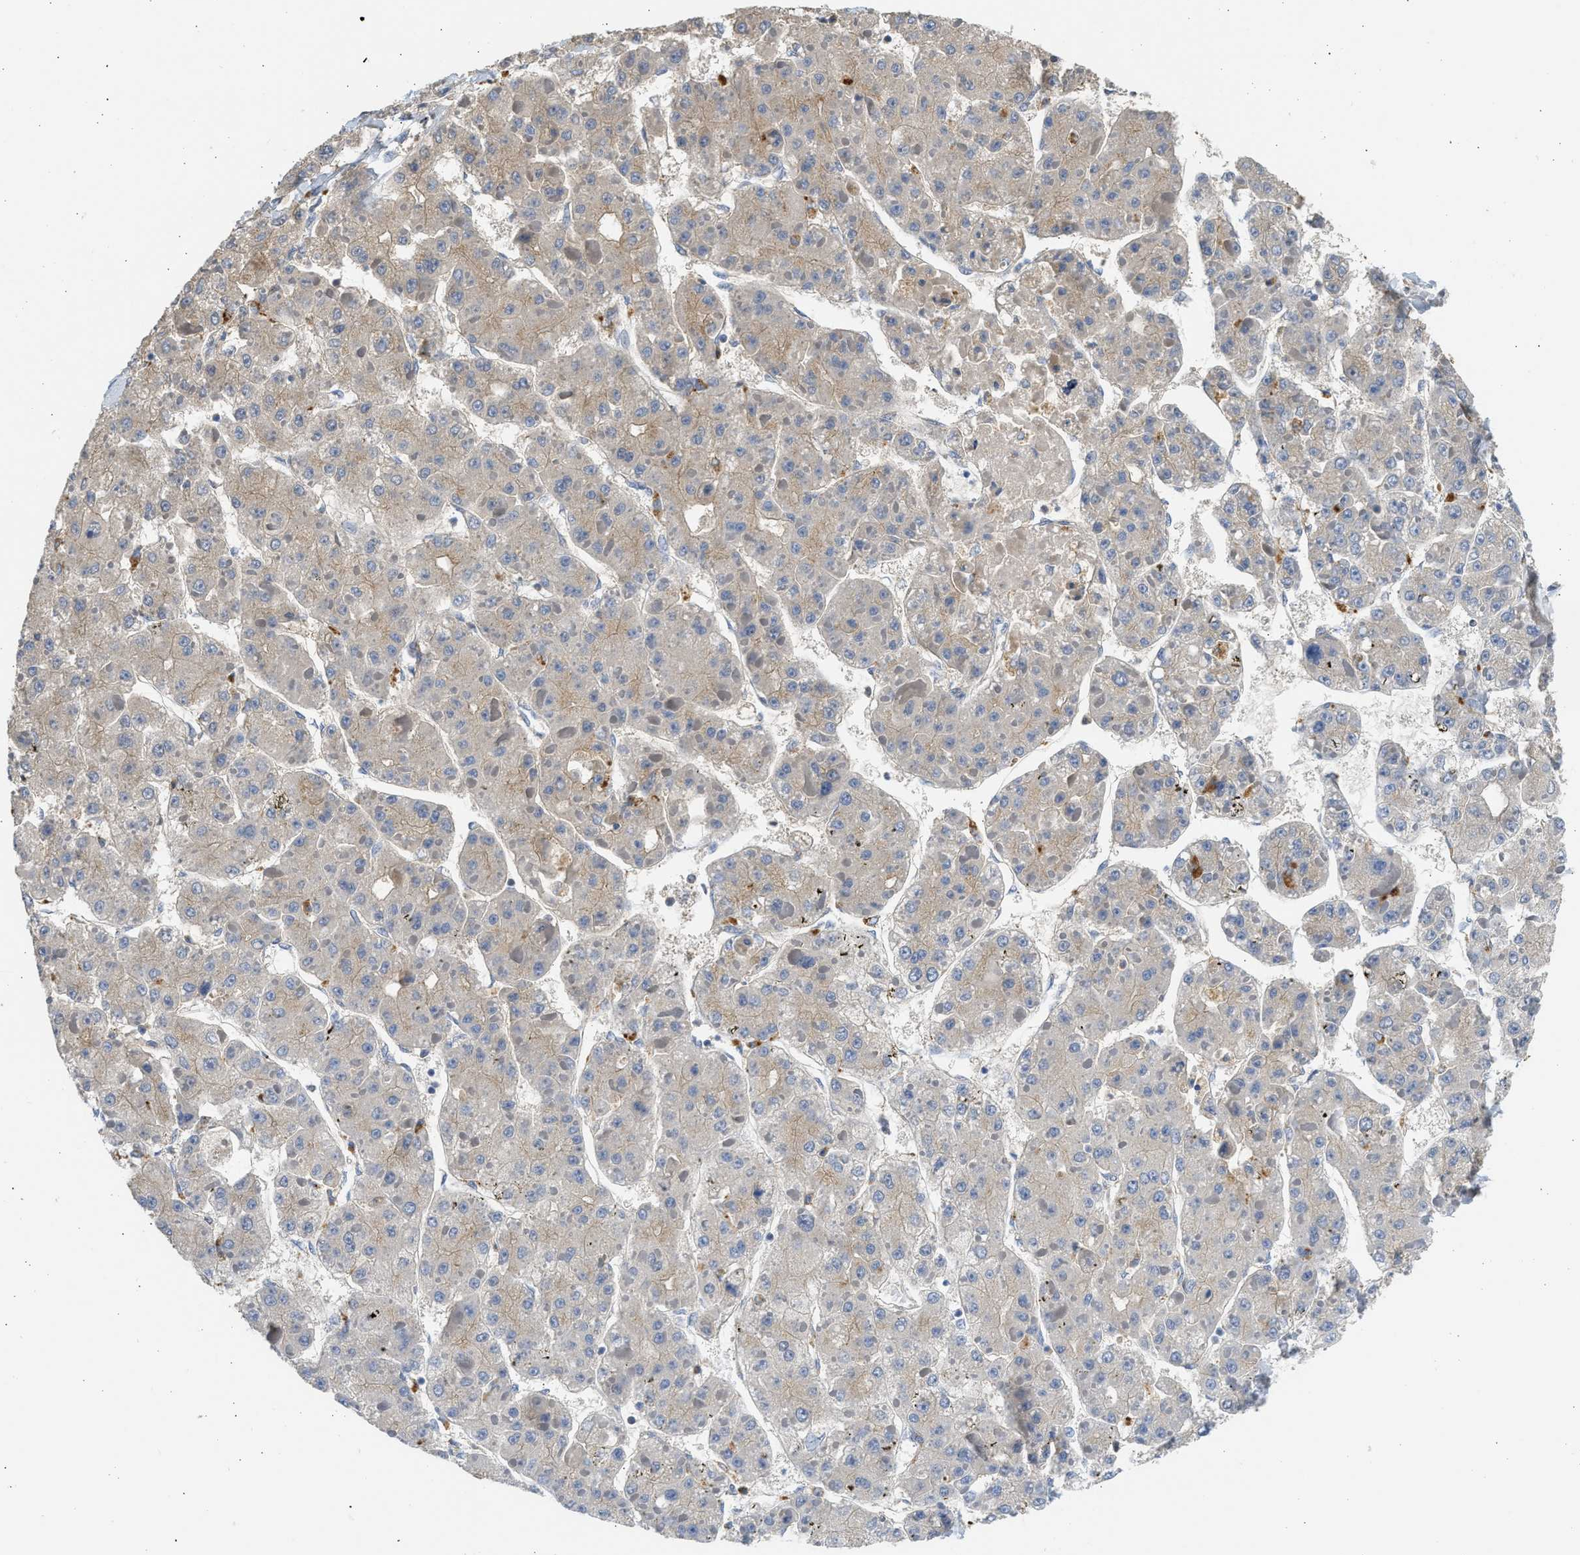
{"staining": {"intensity": "weak", "quantity": ">75%", "location": "cytoplasmic/membranous"}, "tissue": "liver cancer", "cell_type": "Tumor cells", "image_type": "cancer", "snomed": [{"axis": "morphology", "description": "Carcinoma, Hepatocellular, NOS"}, {"axis": "topography", "description": "Liver"}], "caption": "A high-resolution photomicrograph shows IHC staining of hepatocellular carcinoma (liver), which demonstrates weak cytoplasmic/membranous staining in about >75% of tumor cells. (IHC, brightfield microscopy, high magnification).", "gene": "CSRNP2", "patient": {"sex": "female", "age": 73}}